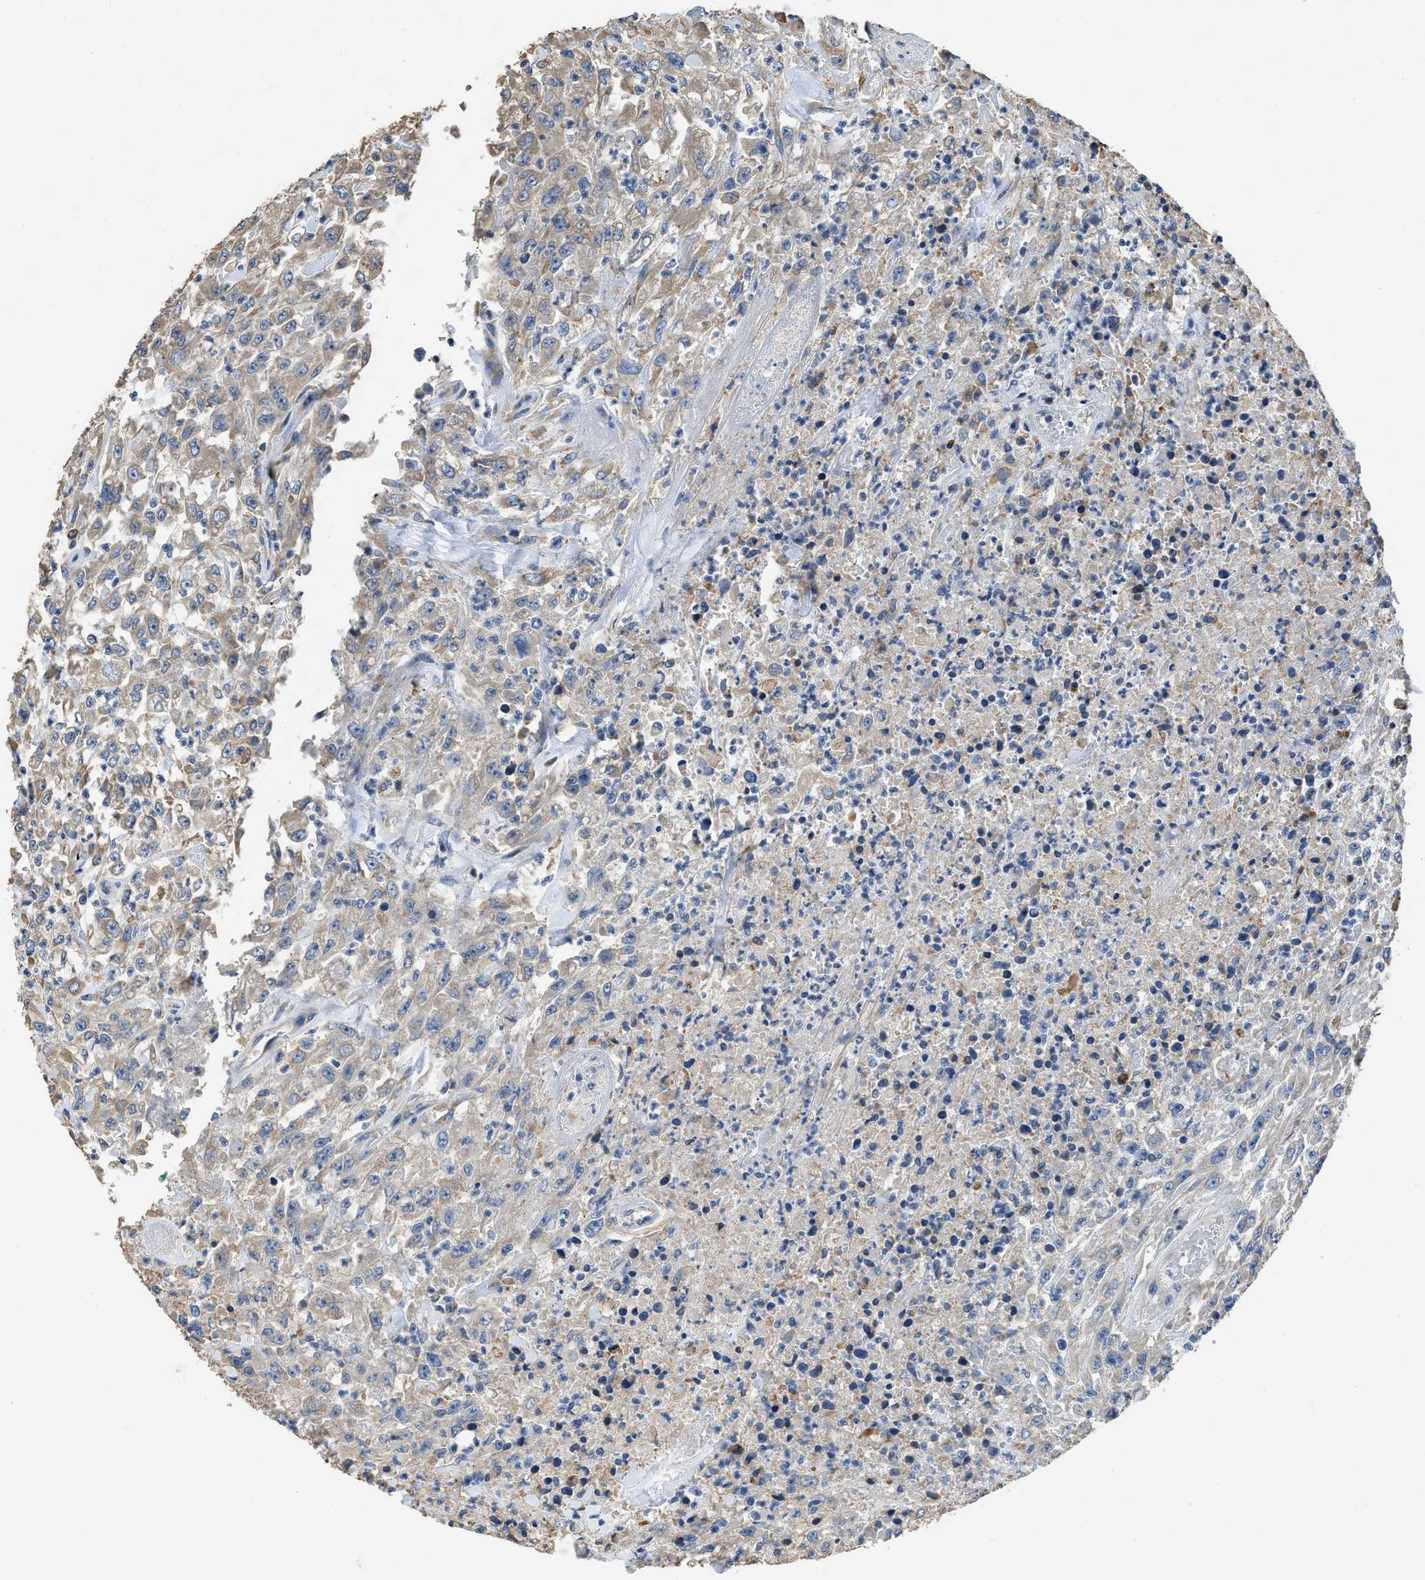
{"staining": {"intensity": "weak", "quantity": "25%-75%", "location": "cytoplasmic/membranous"}, "tissue": "urothelial cancer", "cell_type": "Tumor cells", "image_type": "cancer", "snomed": [{"axis": "morphology", "description": "Urothelial carcinoma, High grade"}, {"axis": "topography", "description": "Urinary bladder"}], "caption": "Human high-grade urothelial carcinoma stained for a protein (brown) demonstrates weak cytoplasmic/membranous positive expression in approximately 25%-75% of tumor cells.", "gene": "TMEM150A", "patient": {"sex": "male", "age": 46}}